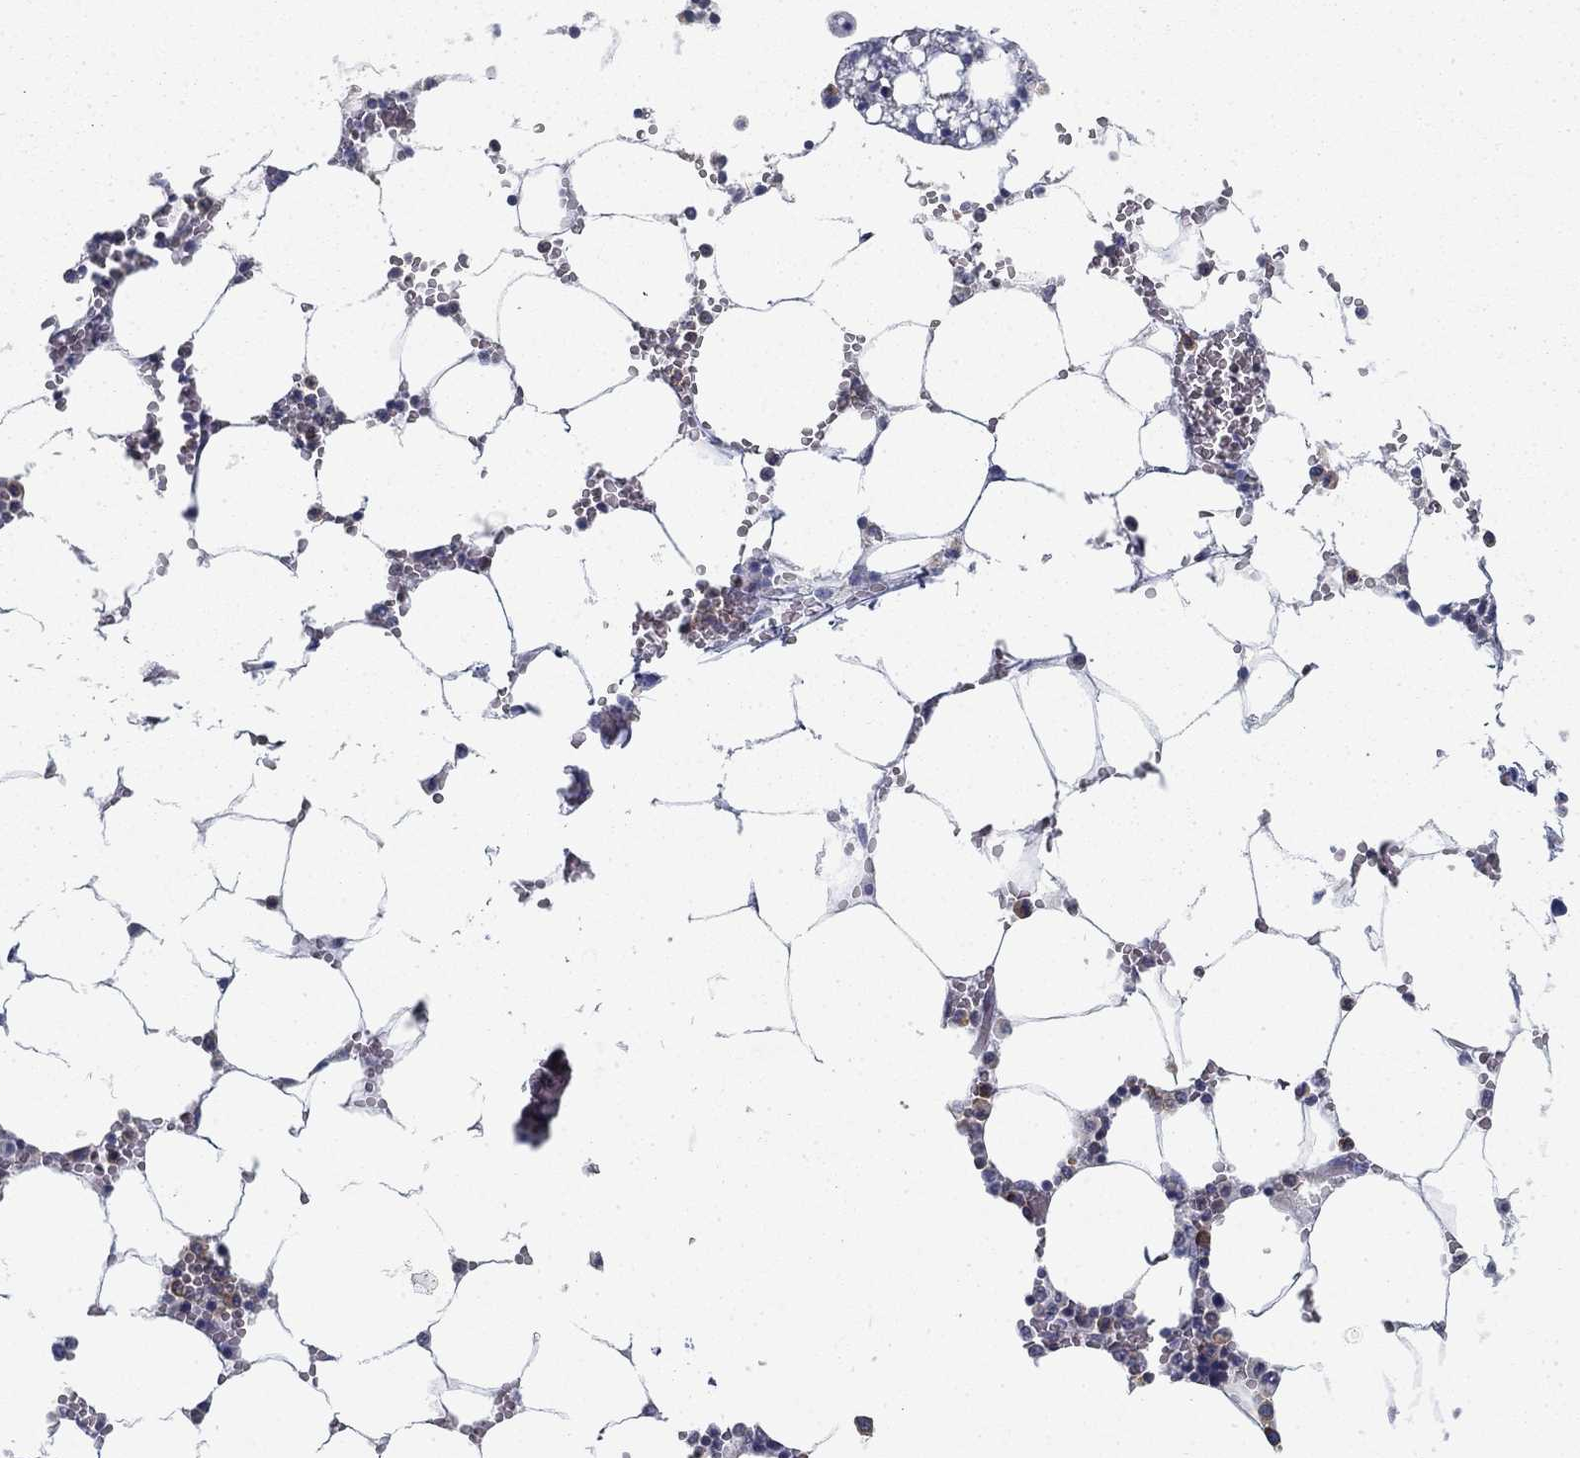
{"staining": {"intensity": "strong", "quantity": ">75%", "location": "cytoplasmic/membranous"}, "tissue": "bone marrow", "cell_type": "Hematopoietic cells", "image_type": "normal", "snomed": [{"axis": "morphology", "description": "Normal tissue, NOS"}, {"axis": "topography", "description": "Bone marrow"}], "caption": "Strong cytoplasmic/membranous protein staining is present in about >75% of hematopoietic cells in bone marrow.", "gene": "FXR1", "patient": {"sex": "female", "age": 64}}